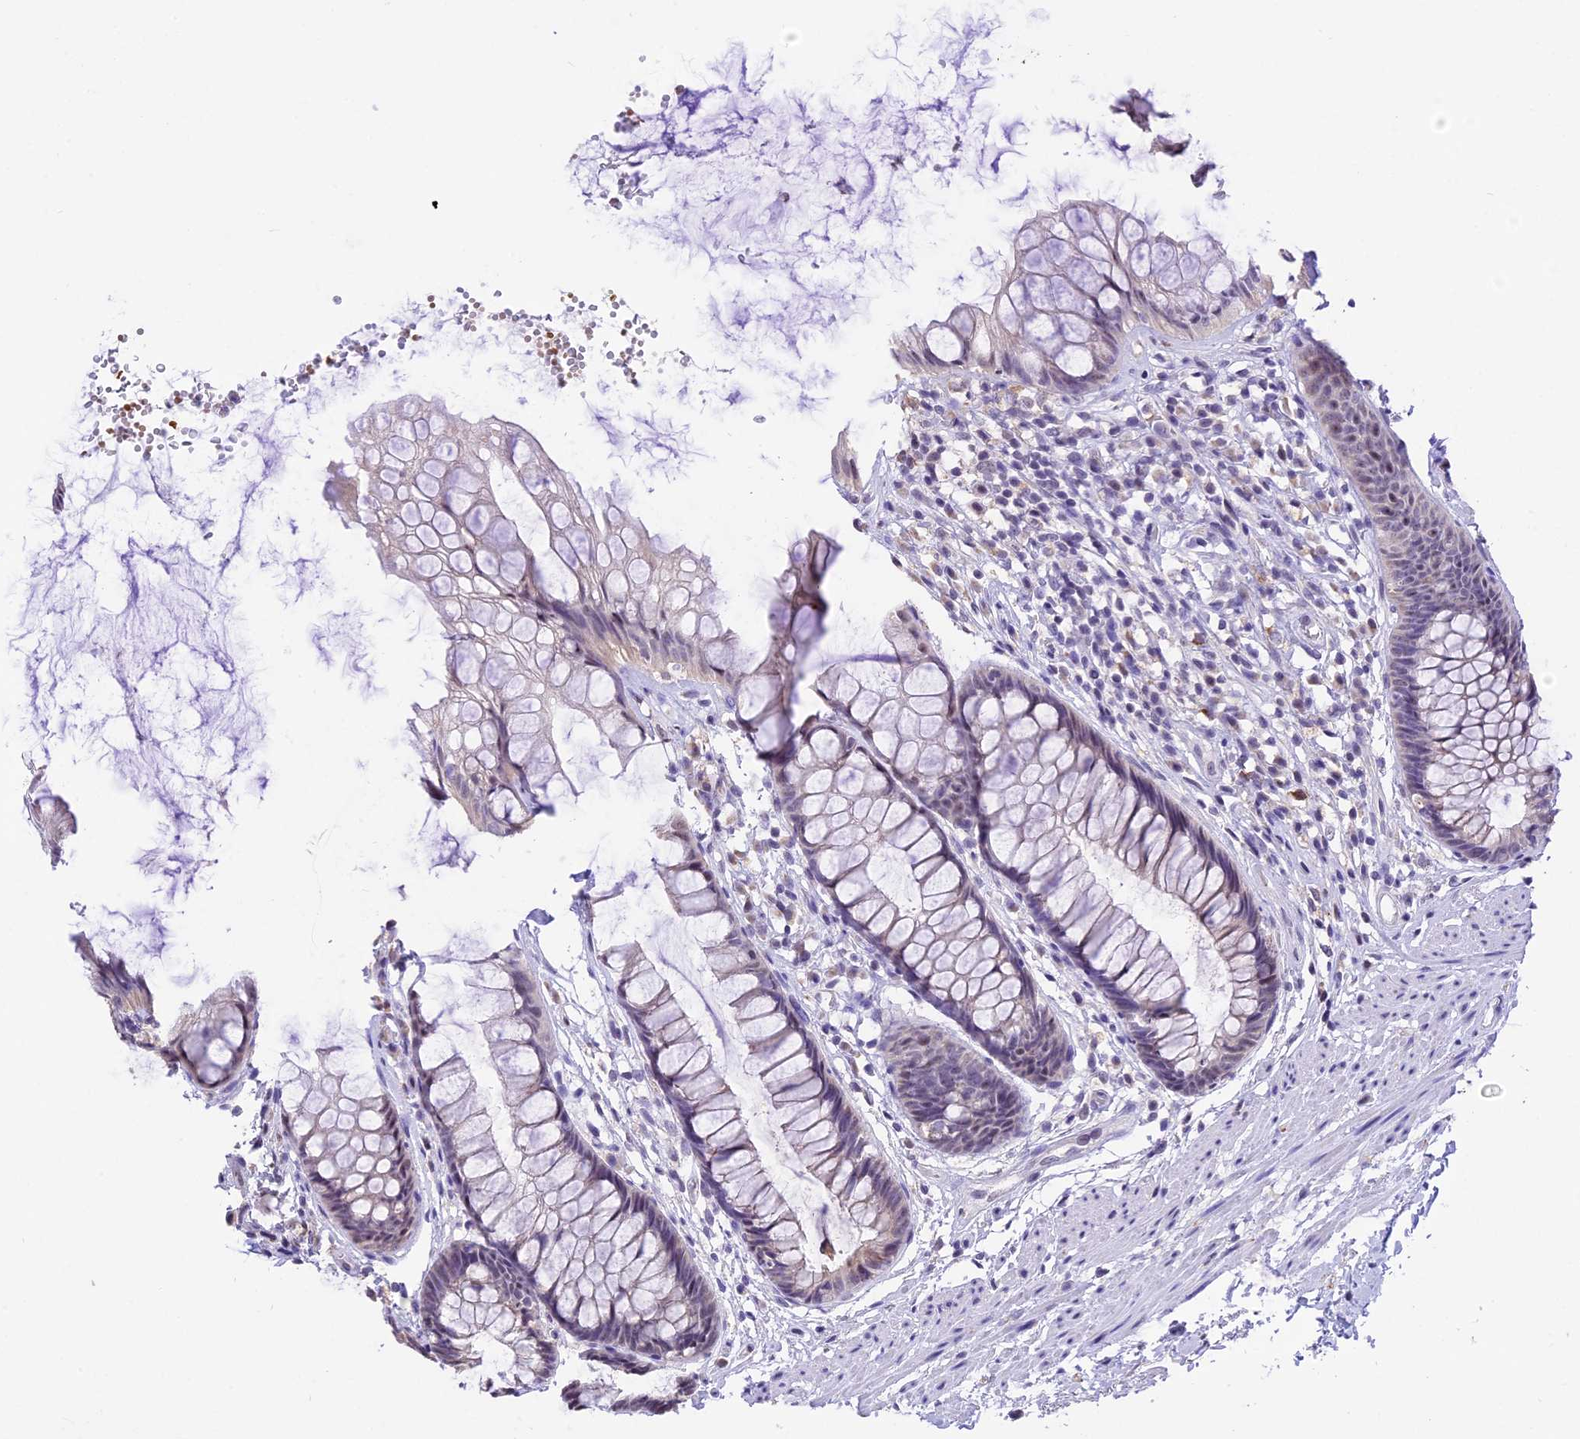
{"staining": {"intensity": "negative", "quantity": "none", "location": "none"}, "tissue": "rectum", "cell_type": "Glandular cells", "image_type": "normal", "snomed": [{"axis": "morphology", "description": "Normal tissue, NOS"}, {"axis": "topography", "description": "Rectum"}], "caption": "Image shows no significant protein staining in glandular cells of unremarkable rectum. (DAB (3,3'-diaminobenzidine) immunohistochemistry with hematoxylin counter stain).", "gene": "AHSP", "patient": {"sex": "male", "age": 74}}